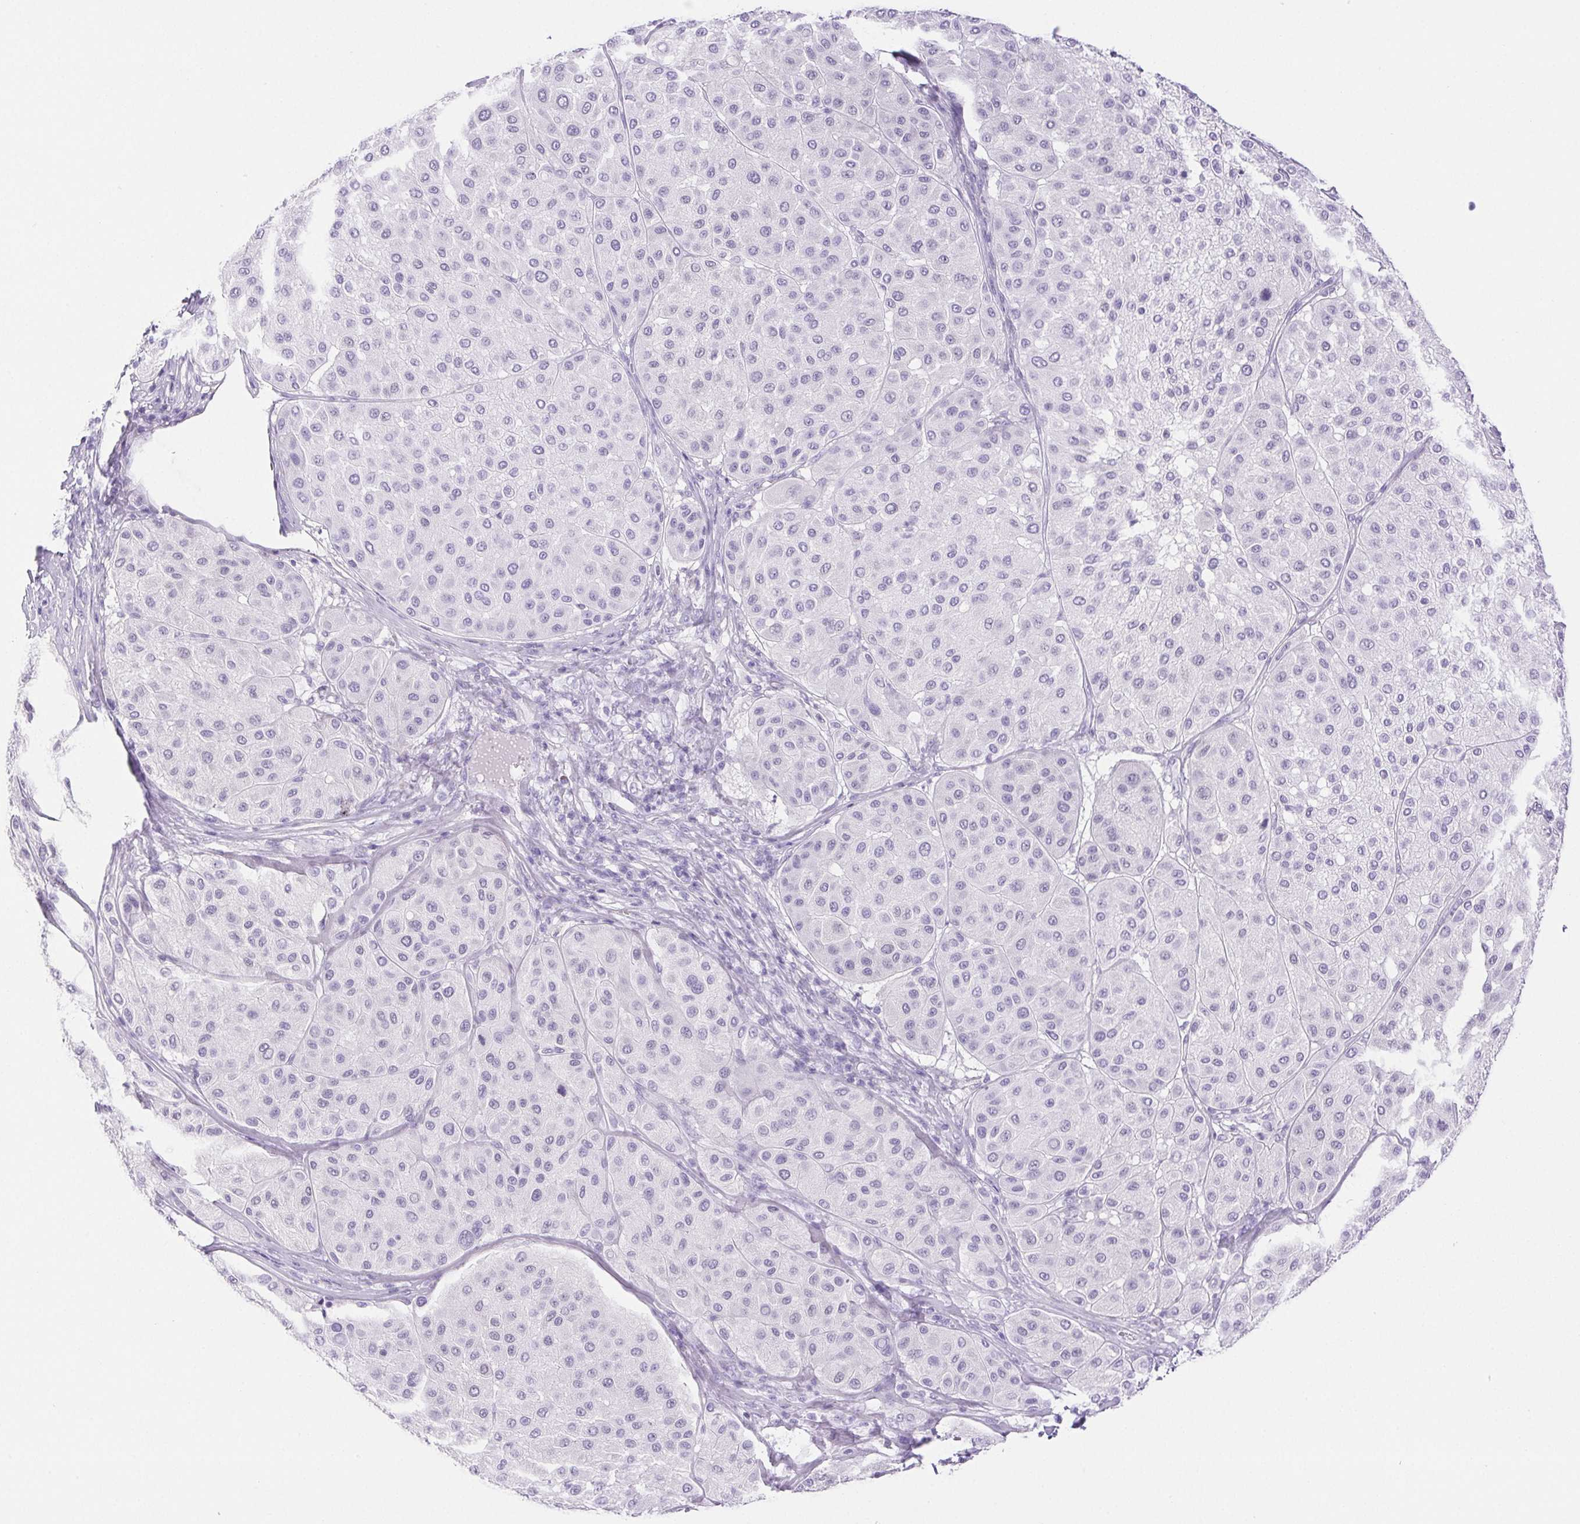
{"staining": {"intensity": "negative", "quantity": "none", "location": "none"}, "tissue": "melanoma", "cell_type": "Tumor cells", "image_type": "cancer", "snomed": [{"axis": "morphology", "description": "Malignant melanoma, Metastatic site"}, {"axis": "topography", "description": "Smooth muscle"}], "caption": "Tumor cells show no significant protein expression in melanoma.", "gene": "HLA-G", "patient": {"sex": "male", "age": 41}}